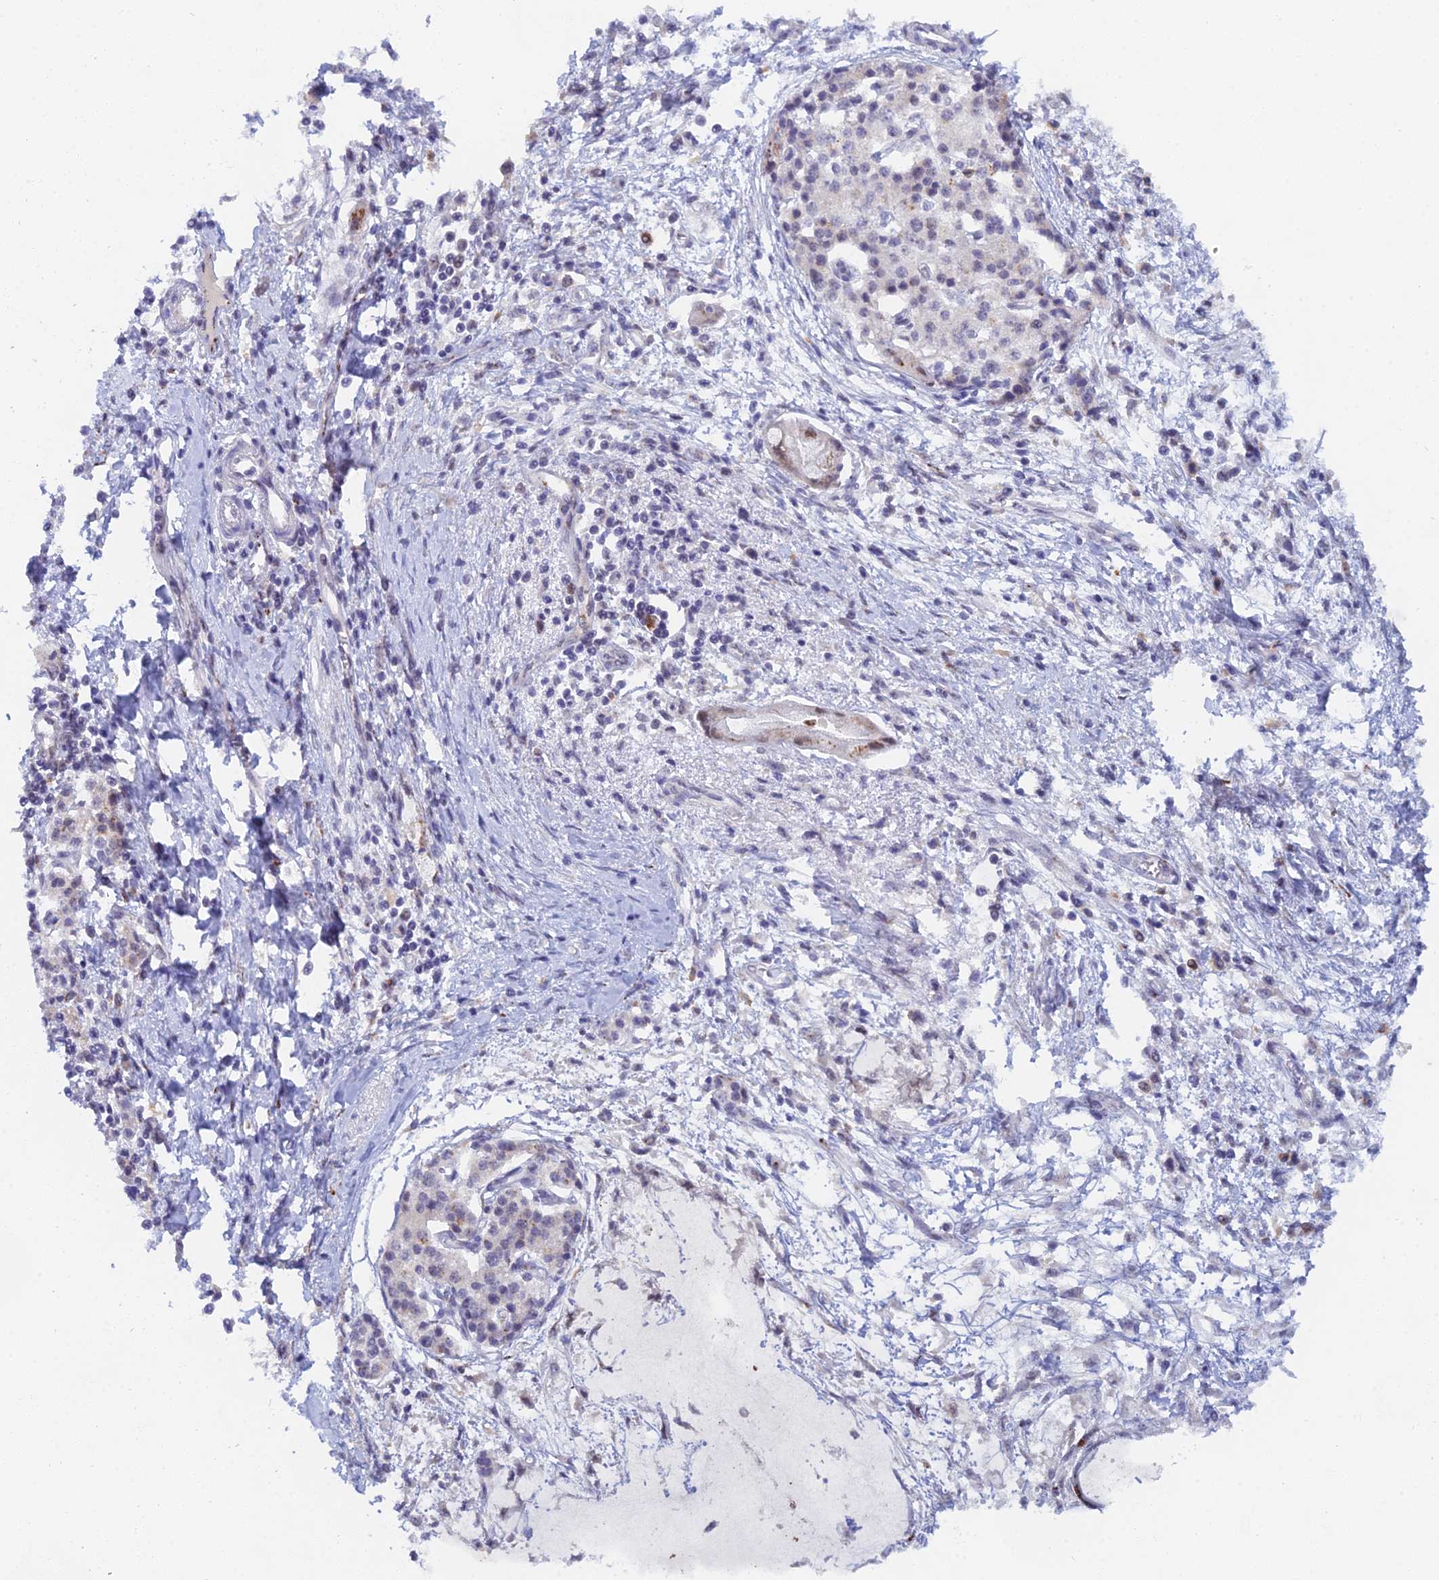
{"staining": {"intensity": "moderate", "quantity": "<25%", "location": "cytoplasmic/membranous,nuclear"}, "tissue": "pancreatic cancer", "cell_type": "Tumor cells", "image_type": "cancer", "snomed": [{"axis": "morphology", "description": "Adenocarcinoma, NOS"}, {"axis": "topography", "description": "Pancreas"}], "caption": "Tumor cells display low levels of moderate cytoplasmic/membranous and nuclear expression in approximately <25% of cells in pancreatic adenocarcinoma.", "gene": "THOC3", "patient": {"sex": "male", "age": 48}}